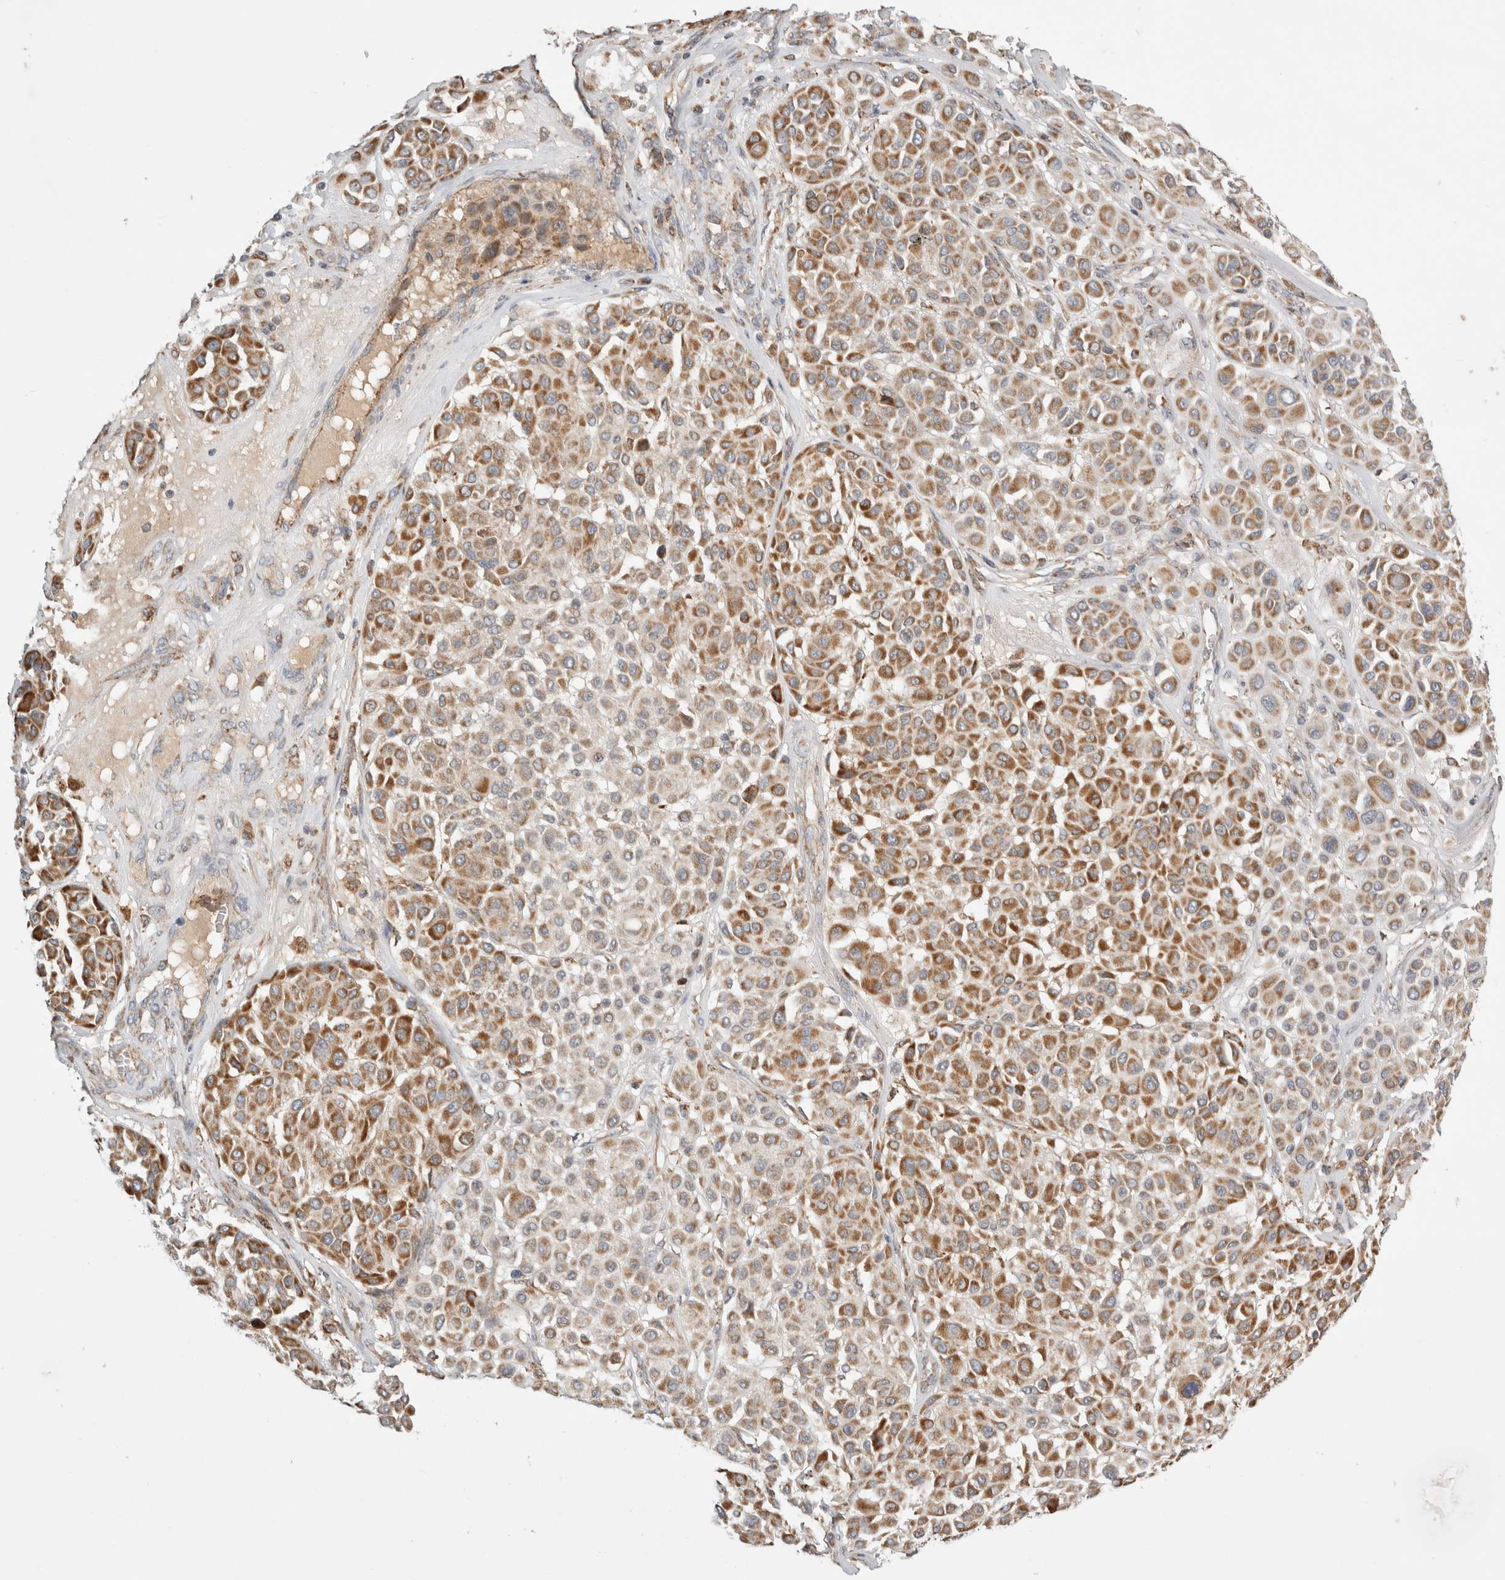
{"staining": {"intensity": "moderate", "quantity": ">75%", "location": "cytoplasmic/membranous"}, "tissue": "melanoma", "cell_type": "Tumor cells", "image_type": "cancer", "snomed": [{"axis": "morphology", "description": "Malignant melanoma, Metastatic site"}, {"axis": "topography", "description": "Soft tissue"}], "caption": "Melanoma stained for a protein shows moderate cytoplasmic/membranous positivity in tumor cells. (brown staining indicates protein expression, while blue staining denotes nuclei).", "gene": "HROB", "patient": {"sex": "male", "age": 41}}